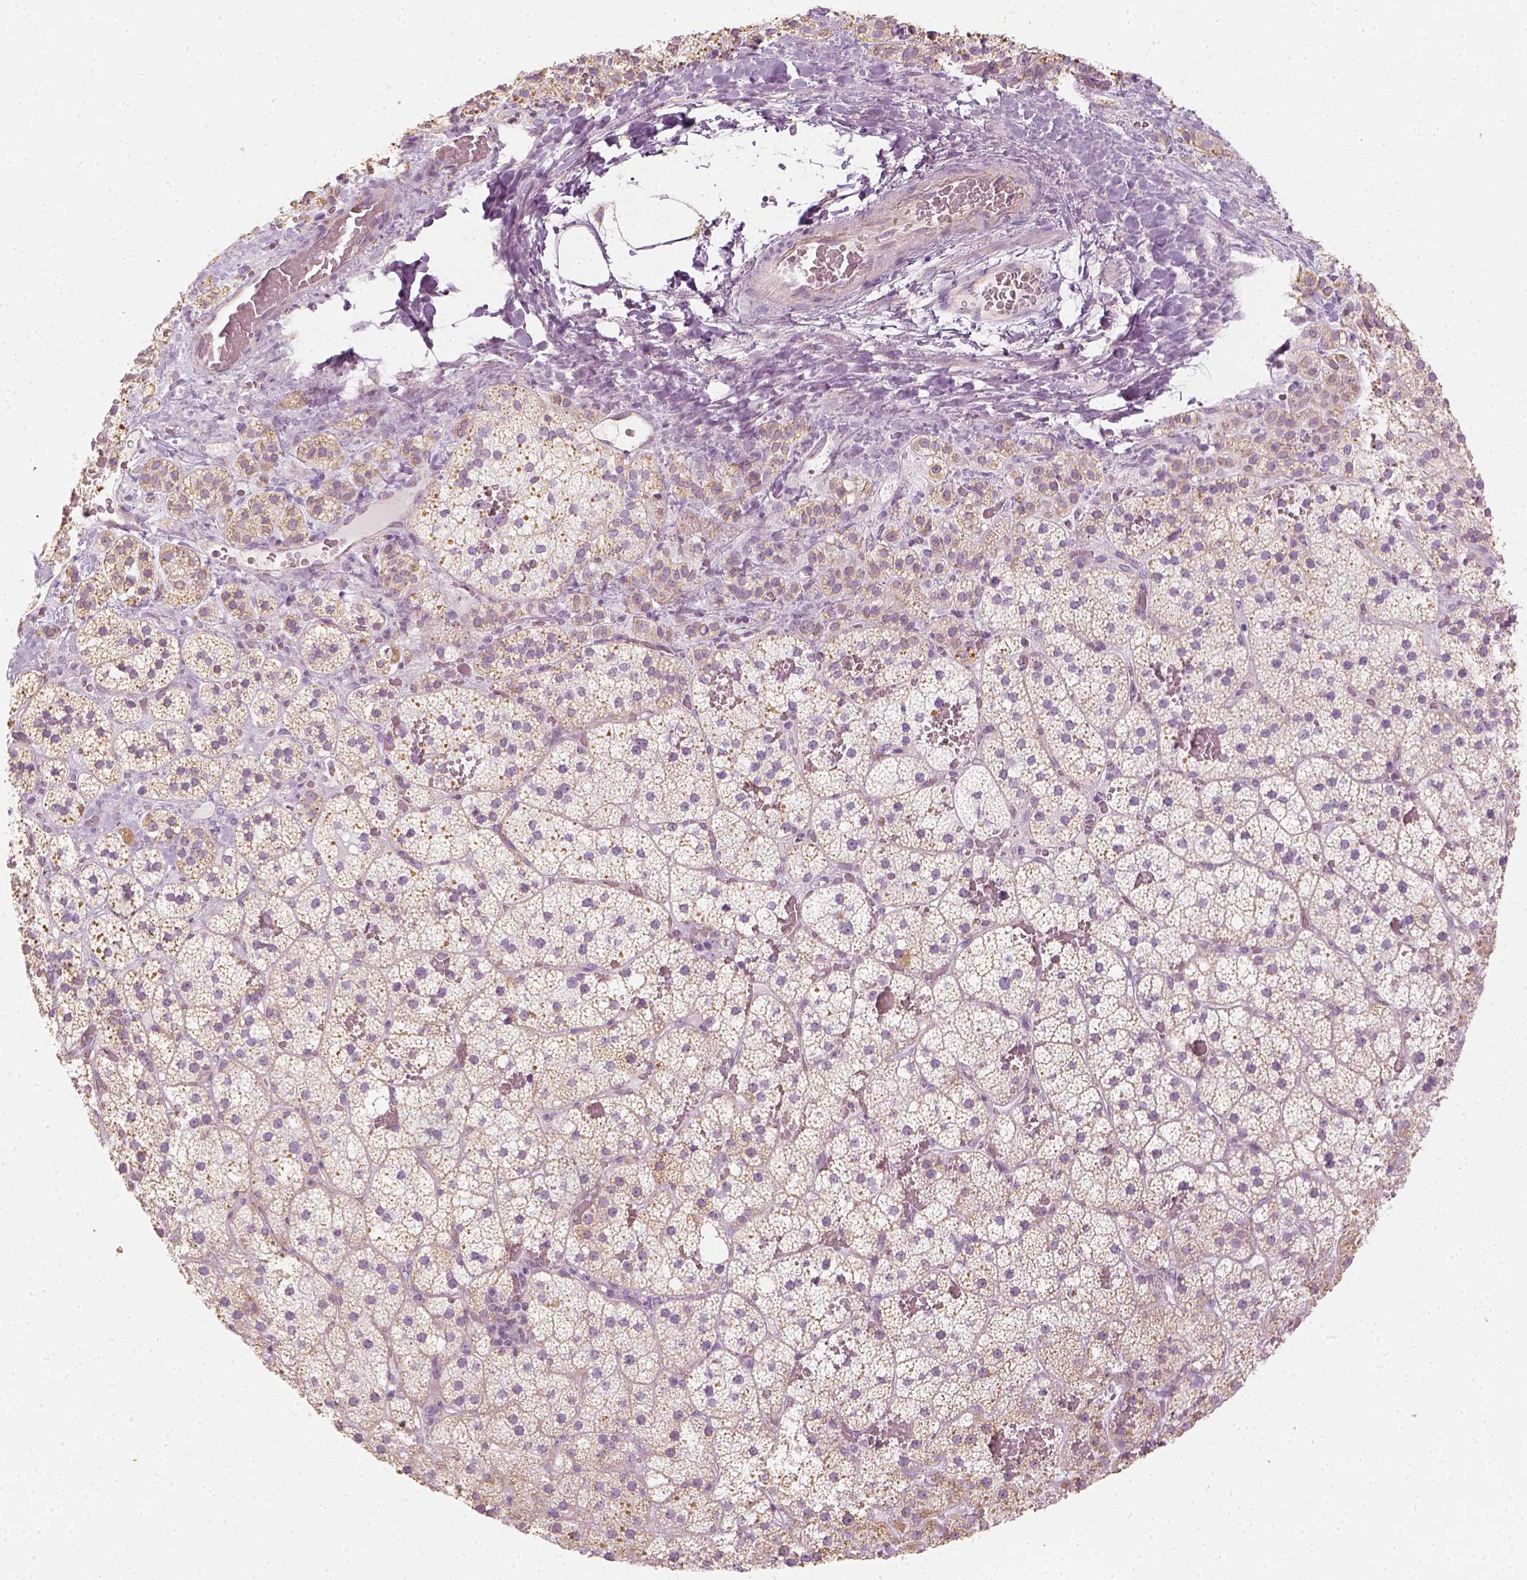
{"staining": {"intensity": "moderate", "quantity": "<25%", "location": "cytoplasmic/membranous"}, "tissue": "adrenal gland", "cell_type": "Glandular cells", "image_type": "normal", "snomed": [{"axis": "morphology", "description": "Normal tissue, NOS"}, {"axis": "topography", "description": "Adrenal gland"}], "caption": "Brown immunohistochemical staining in unremarkable human adrenal gland exhibits moderate cytoplasmic/membranous staining in about <25% of glandular cells. (Brightfield microscopy of DAB IHC at high magnification).", "gene": "LCA5", "patient": {"sex": "male", "age": 53}}